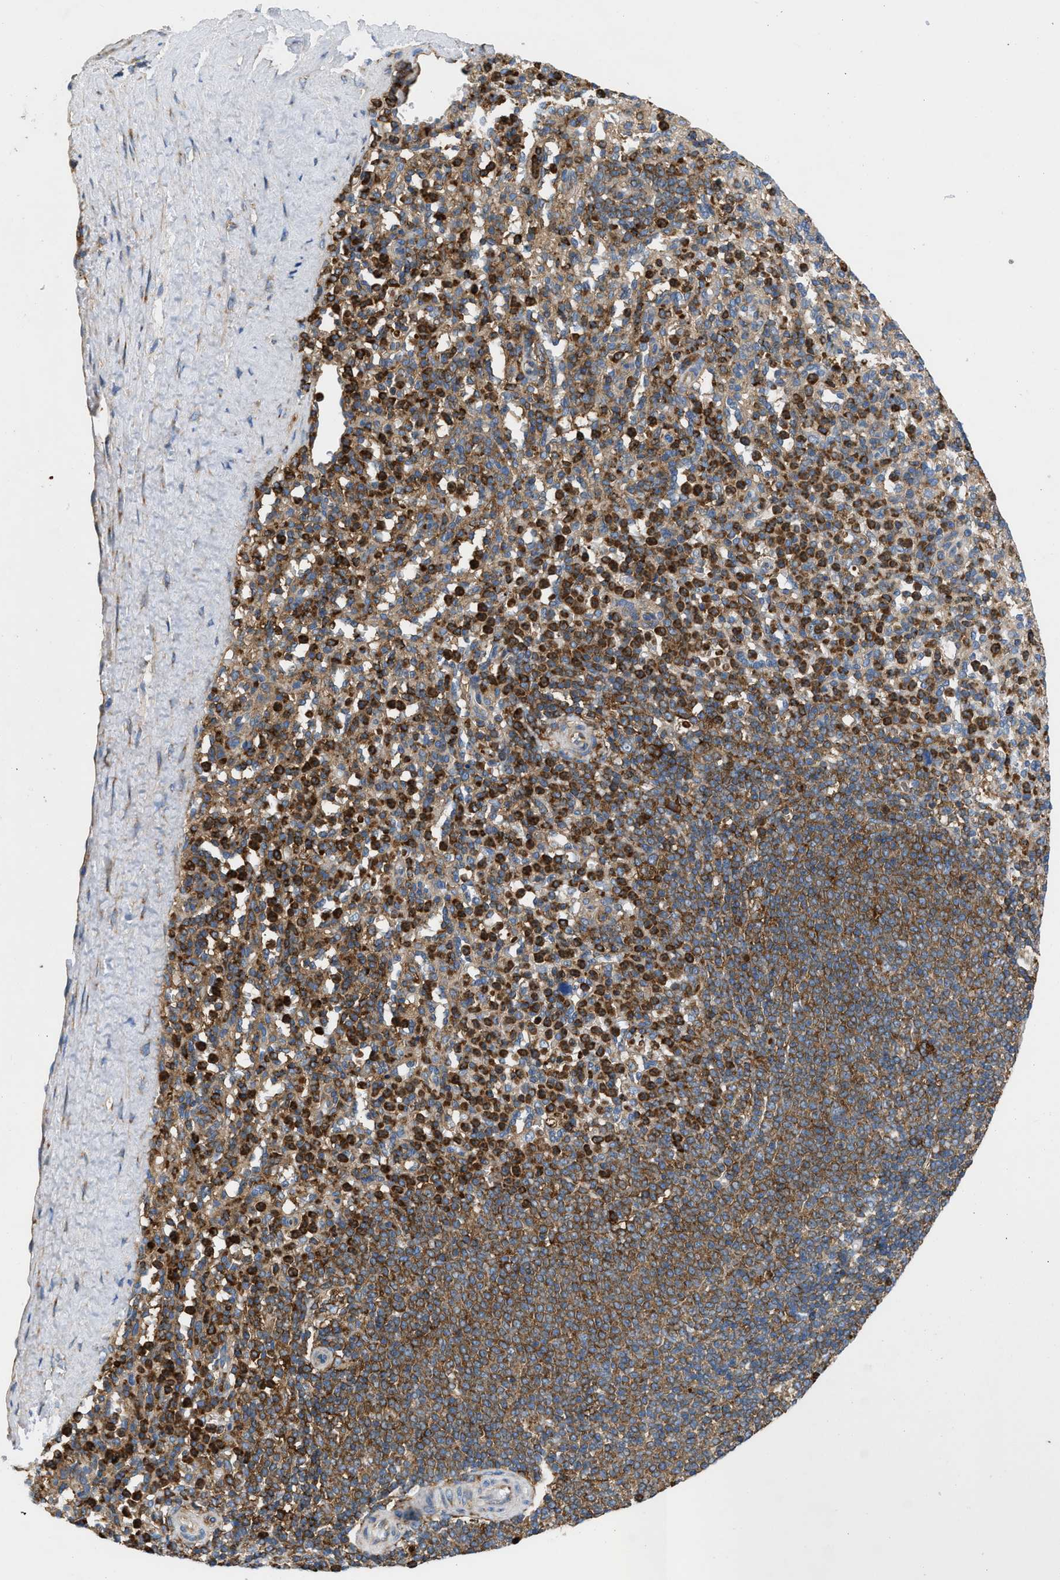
{"staining": {"intensity": "strong", "quantity": "25%-75%", "location": "cytoplasmic/membranous"}, "tissue": "spleen", "cell_type": "Cells in red pulp", "image_type": "normal", "snomed": [{"axis": "morphology", "description": "Normal tissue, NOS"}, {"axis": "topography", "description": "Spleen"}], "caption": "Protein staining of normal spleen exhibits strong cytoplasmic/membranous staining in approximately 25%-75% of cells in red pulp. (Brightfield microscopy of DAB IHC at high magnification).", "gene": "GPAT4", "patient": {"sex": "male", "age": 36}}